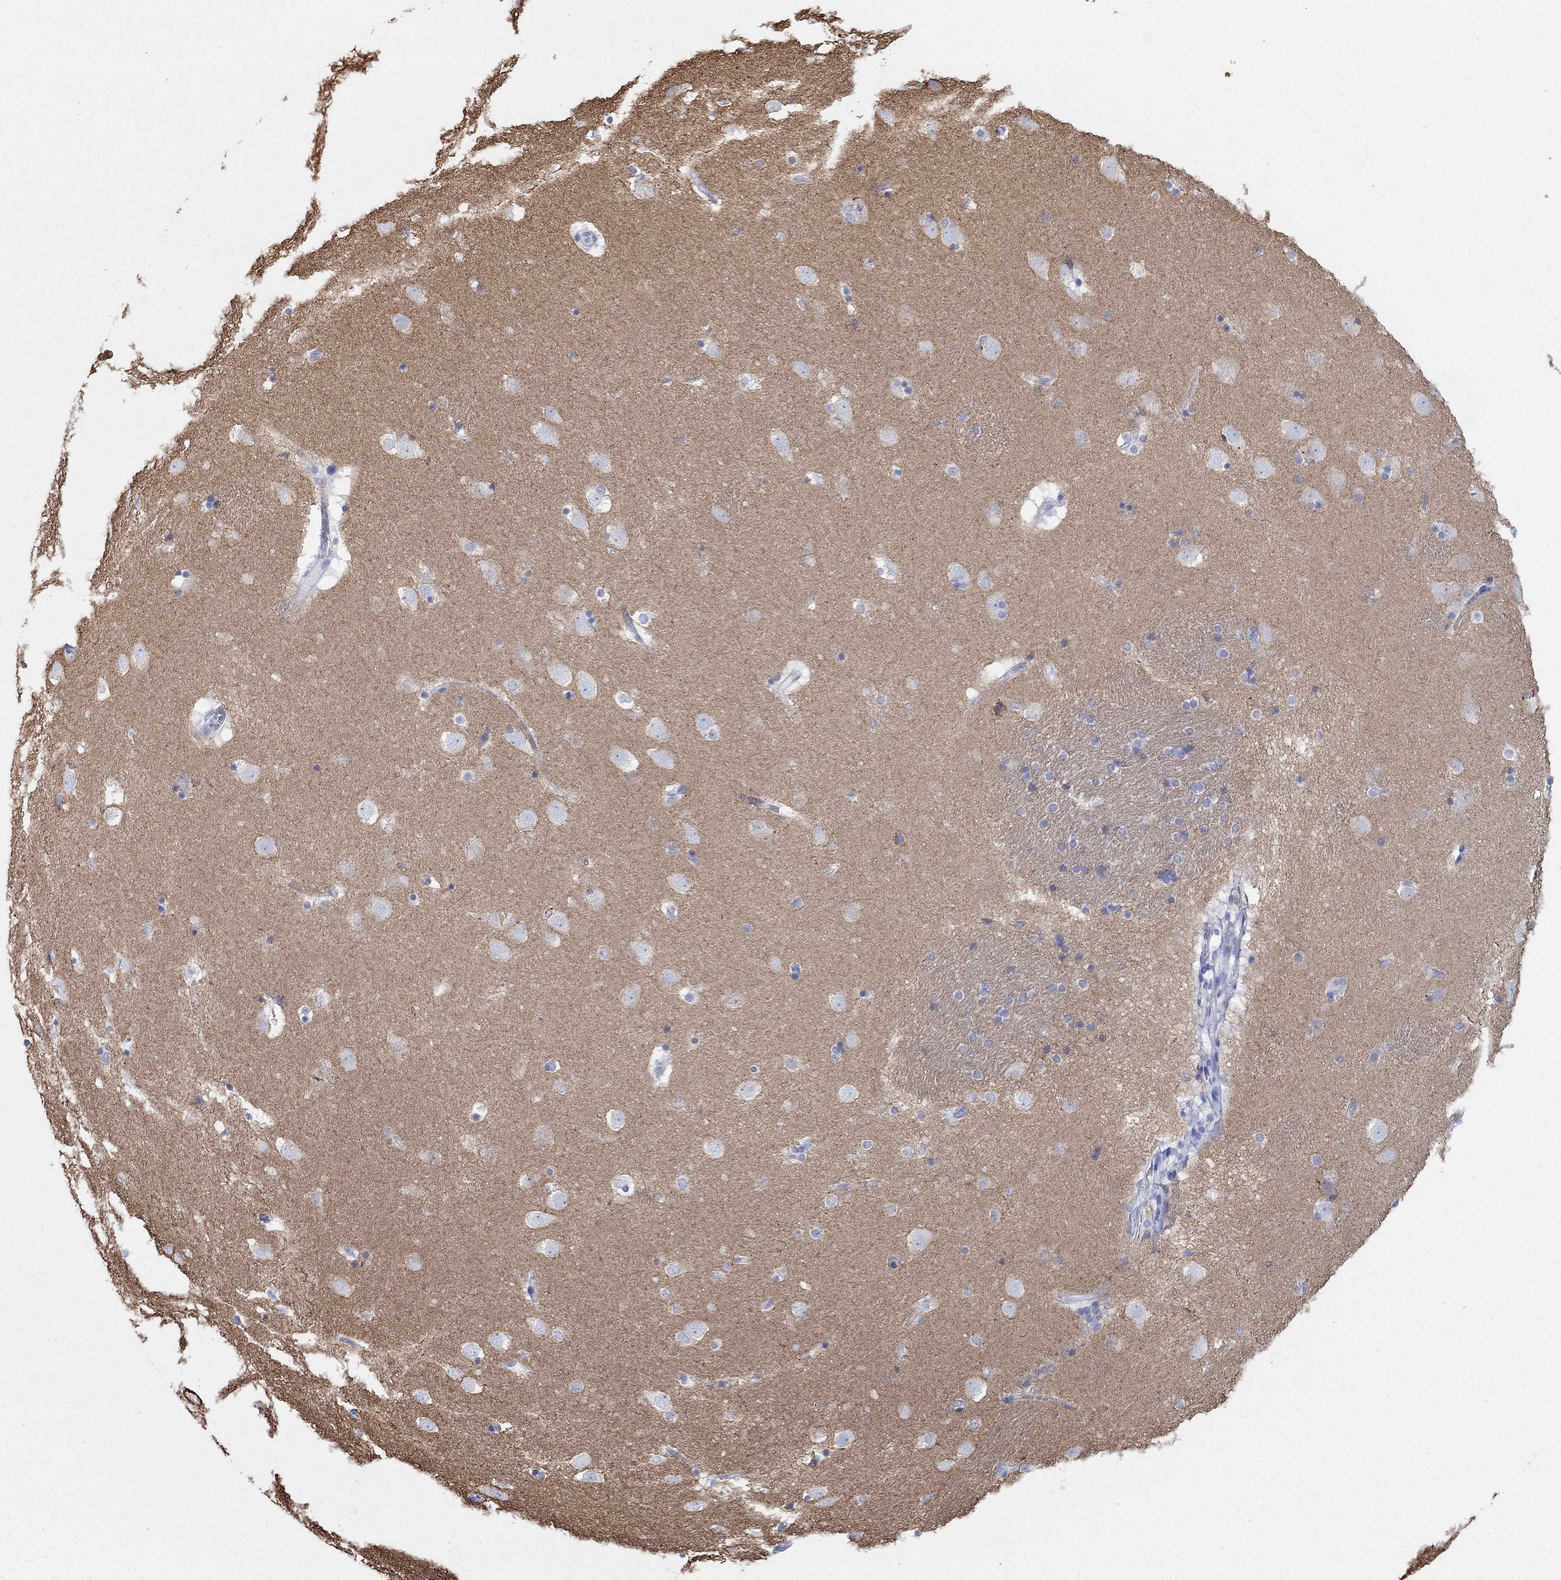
{"staining": {"intensity": "negative", "quantity": "none", "location": "none"}, "tissue": "caudate", "cell_type": "Glial cells", "image_type": "normal", "snomed": [{"axis": "morphology", "description": "Normal tissue, NOS"}, {"axis": "topography", "description": "Lateral ventricle wall"}], "caption": "High magnification brightfield microscopy of benign caudate stained with DAB (3,3'-diaminobenzidine) (brown) and counterstained with hematoxylin (blue): glial cells show no significant expression. (Immunohistochemistry, brightfield microscopy, high magnification).", "gene": "ATP1B1", "patient": {"sex": "male", "age": 51}}